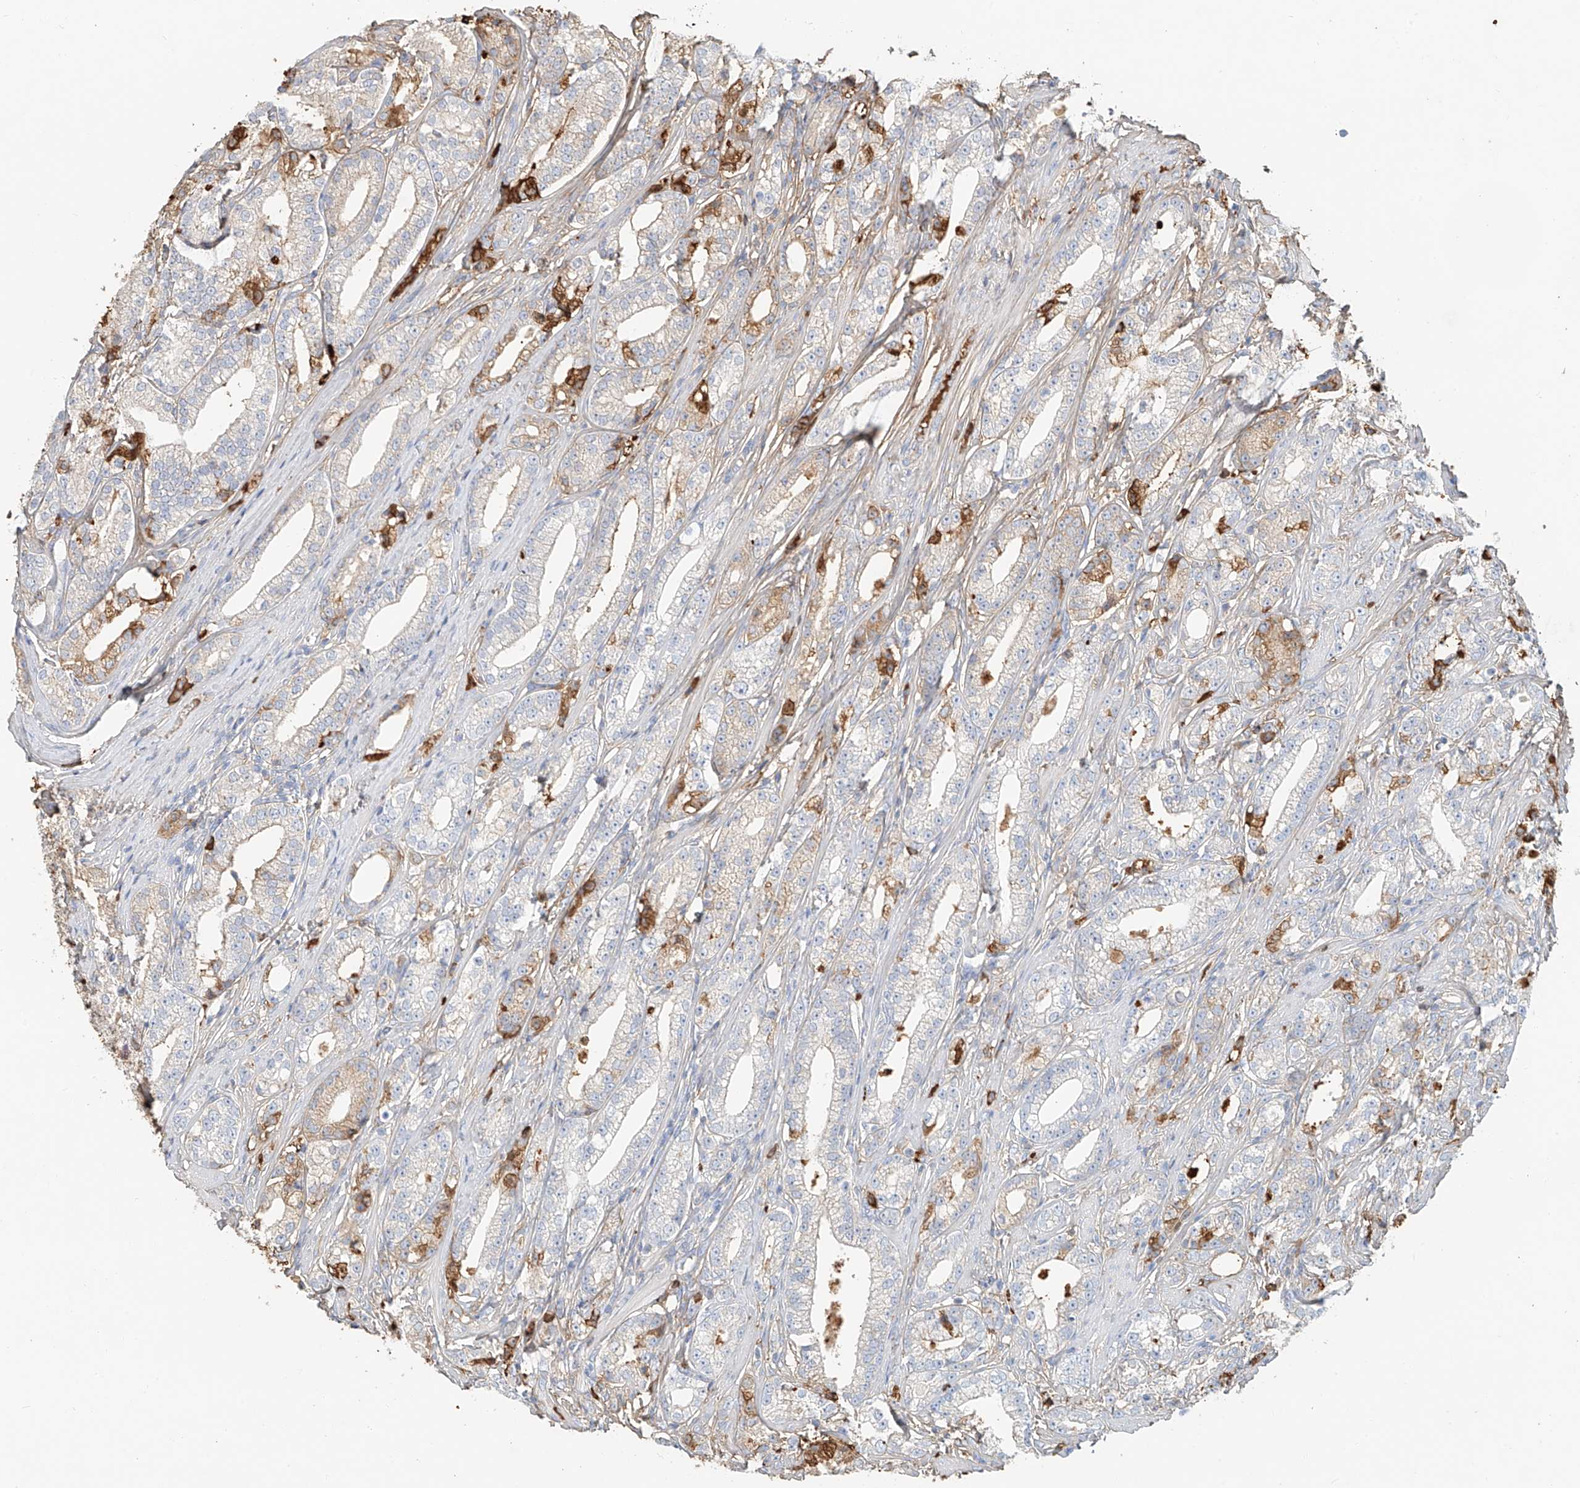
{"staining": {"intensity": "moderate", "quantity": "25%-75%", "location": "cytoplasmic/membranous"}, "tissue": "prostate cancer", "cell_type": "Tumor cells", "image_type": "cancer", "snomed": [{"axis": "morphology", "description": "Adenocarcinoma, High grade"}, {"axis": "topography", "description": "Prostate"}], "caption": "Prostate cancer tissue displays moderate cytoplasmic/membranous positivity in about 25%-75% of tumor cells", "gene": "ZFP30", "patient": {"sex": "male", "age": 69}}